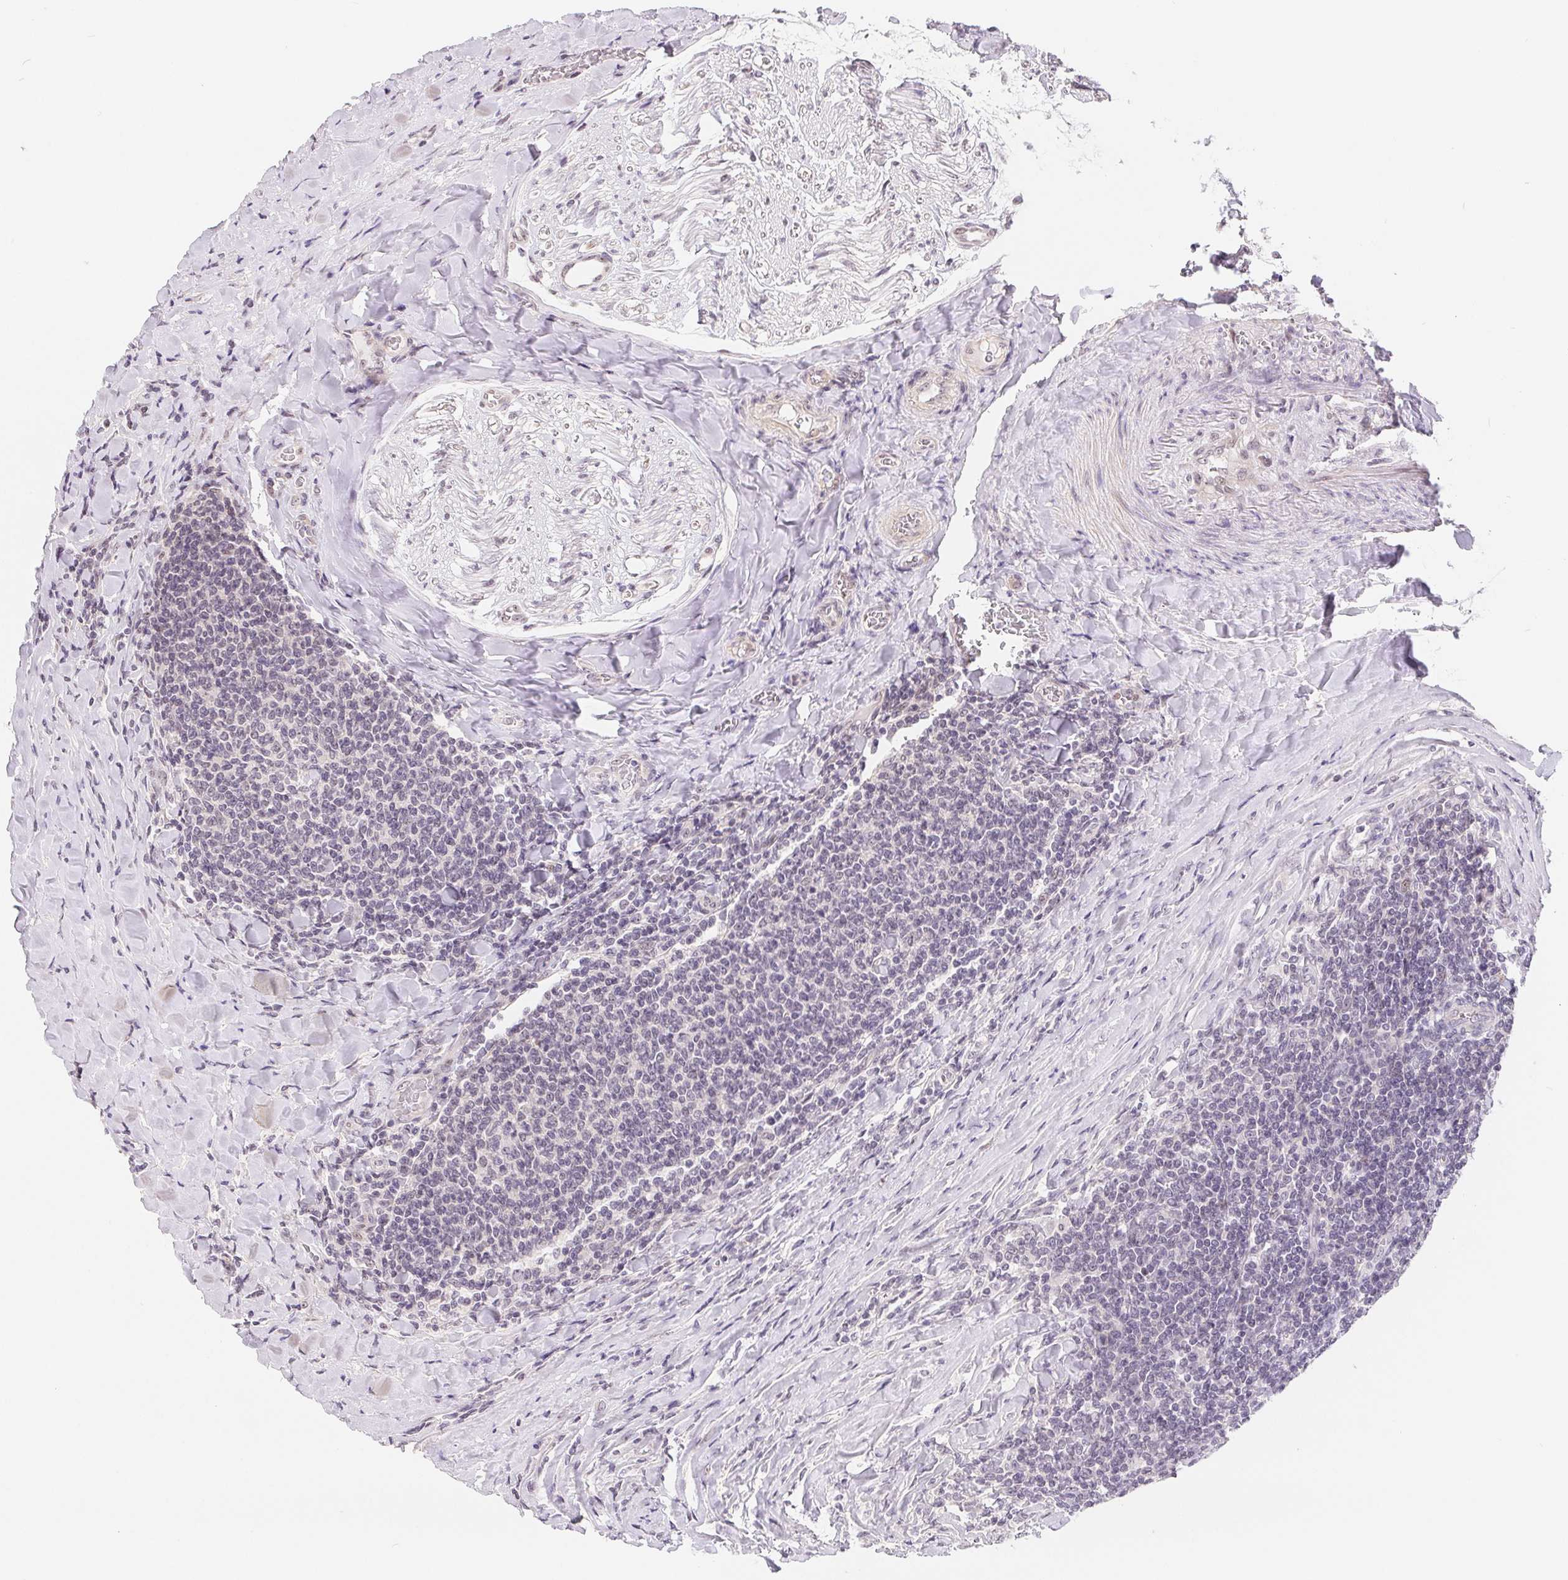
{"staining": {"intensity": "negative", "quantity": "none", "location": "none"}, "tissue": "lymphoma", "cell_type": "Tumor cells", "image_type": "cancer", "snomed": [{"axis": "morphology", "description": "Malignant lymphoma, non-Hodgkin's type, Low grade"}, {"axis": "topography", "description": "Lymph node"}], "caption": "A high-resolution photomicrograph shows immunohistochemistry (IHC) staining of low-grade malignant lymphoma, non-Hodgkin's type, which reveals no significant positivity in tumor cells.", "gene": "LCA5L", "patient": {"sex": "male", "age": 52}}